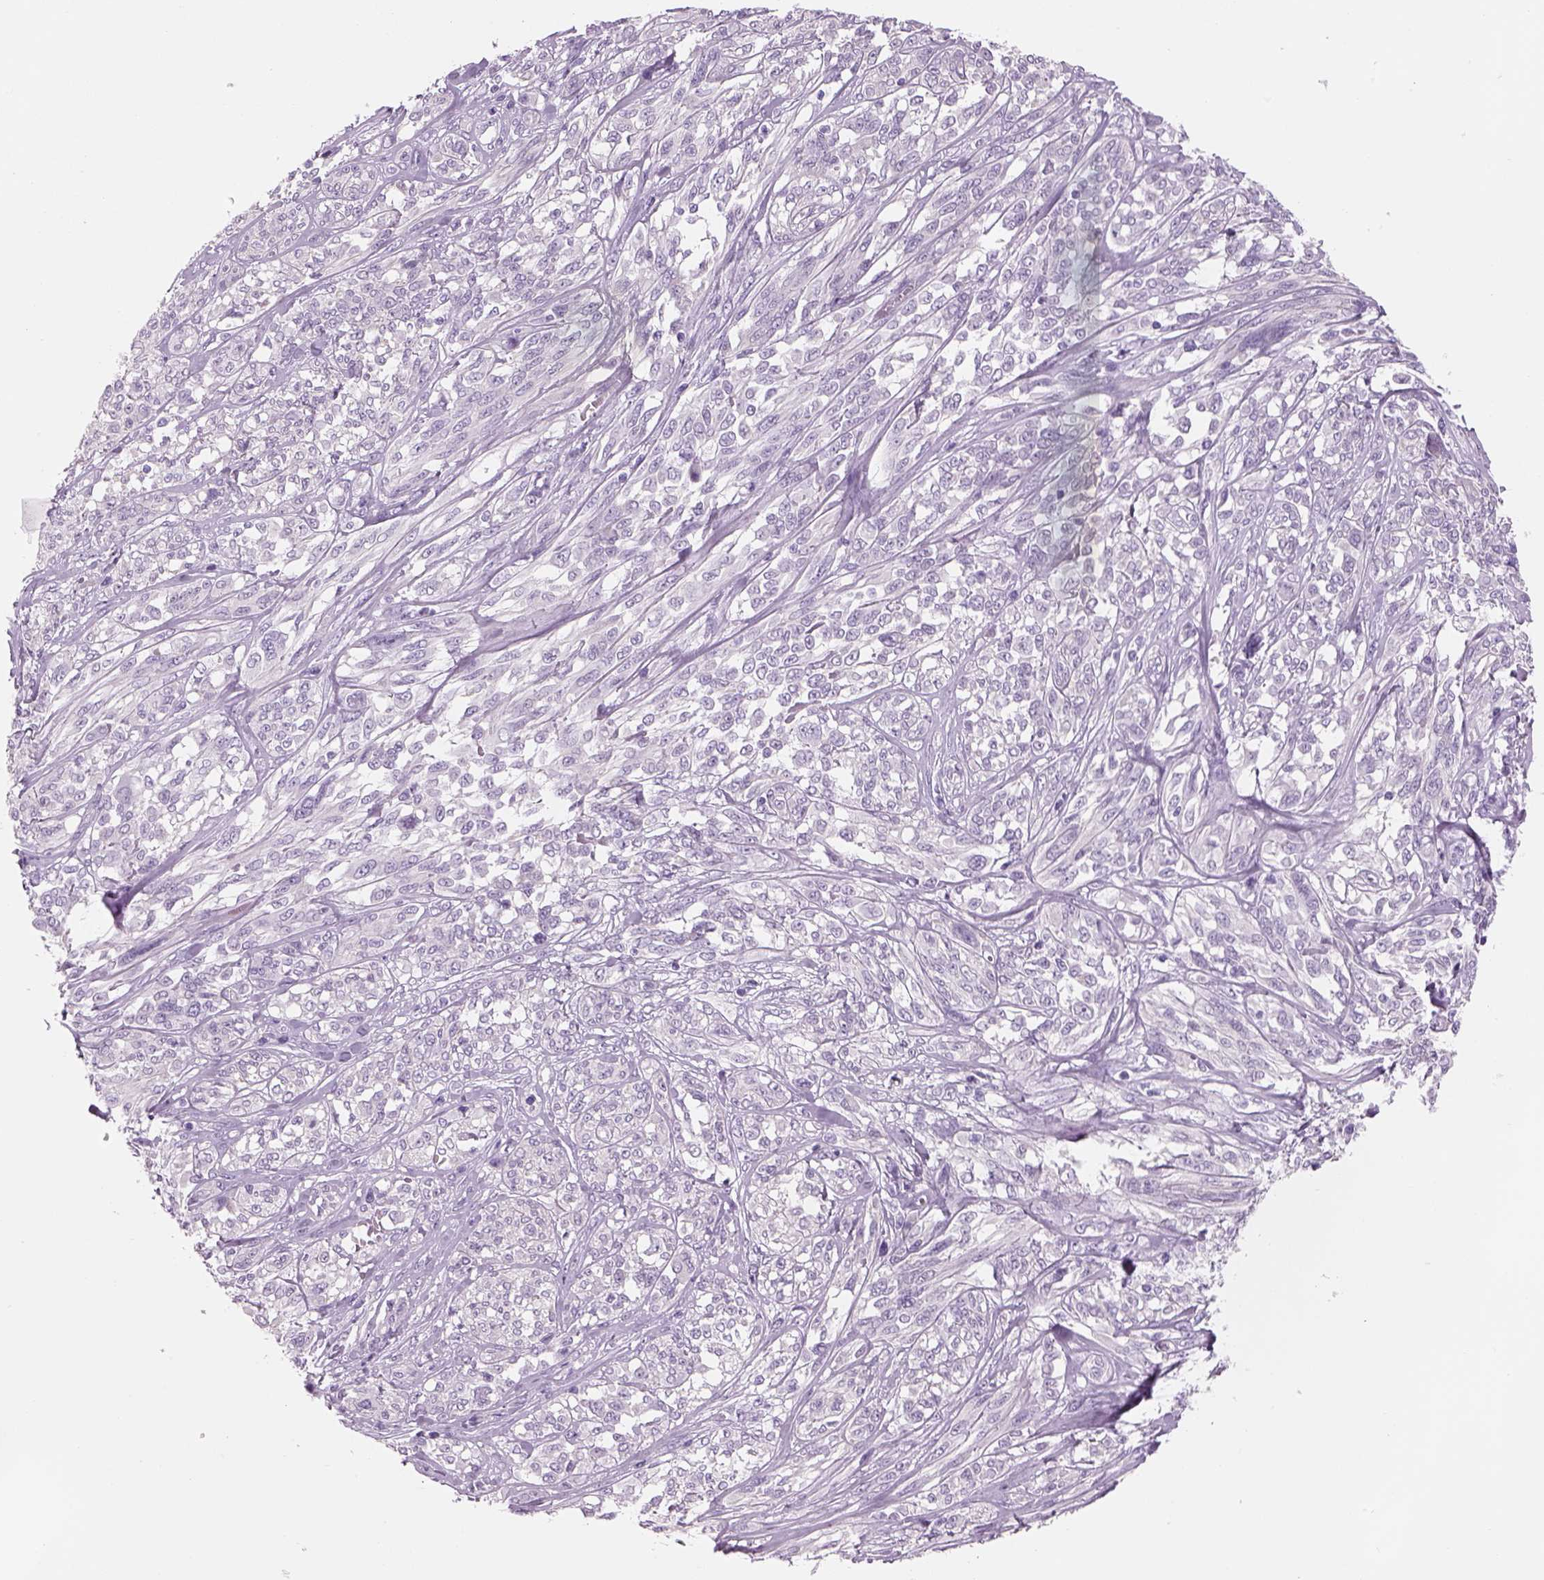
{"staining": {"intensity": "negative", "quantity": "none", "location": "none"}, "tissue": "melanoma", "cell_type": "Tumor cells", "image_type": "cancer", "snomed": [{"axis": "morphology", "description": "Malignant melanoma, NOS"}, {"axis": "topography", "description": "Skin"}], "caption": "This is a micrograph of immunohistochemistry (IHC) staining of malignant melanoma, which shows no expression in tumor cells. The staining is performed using DAB (3,3'-diaminobenzidine) brown chromogen with nuclei counter-stained in using hematoxylin.", "gene": "KCNMB4", "patient": {"sex": "female", "age": 91}}